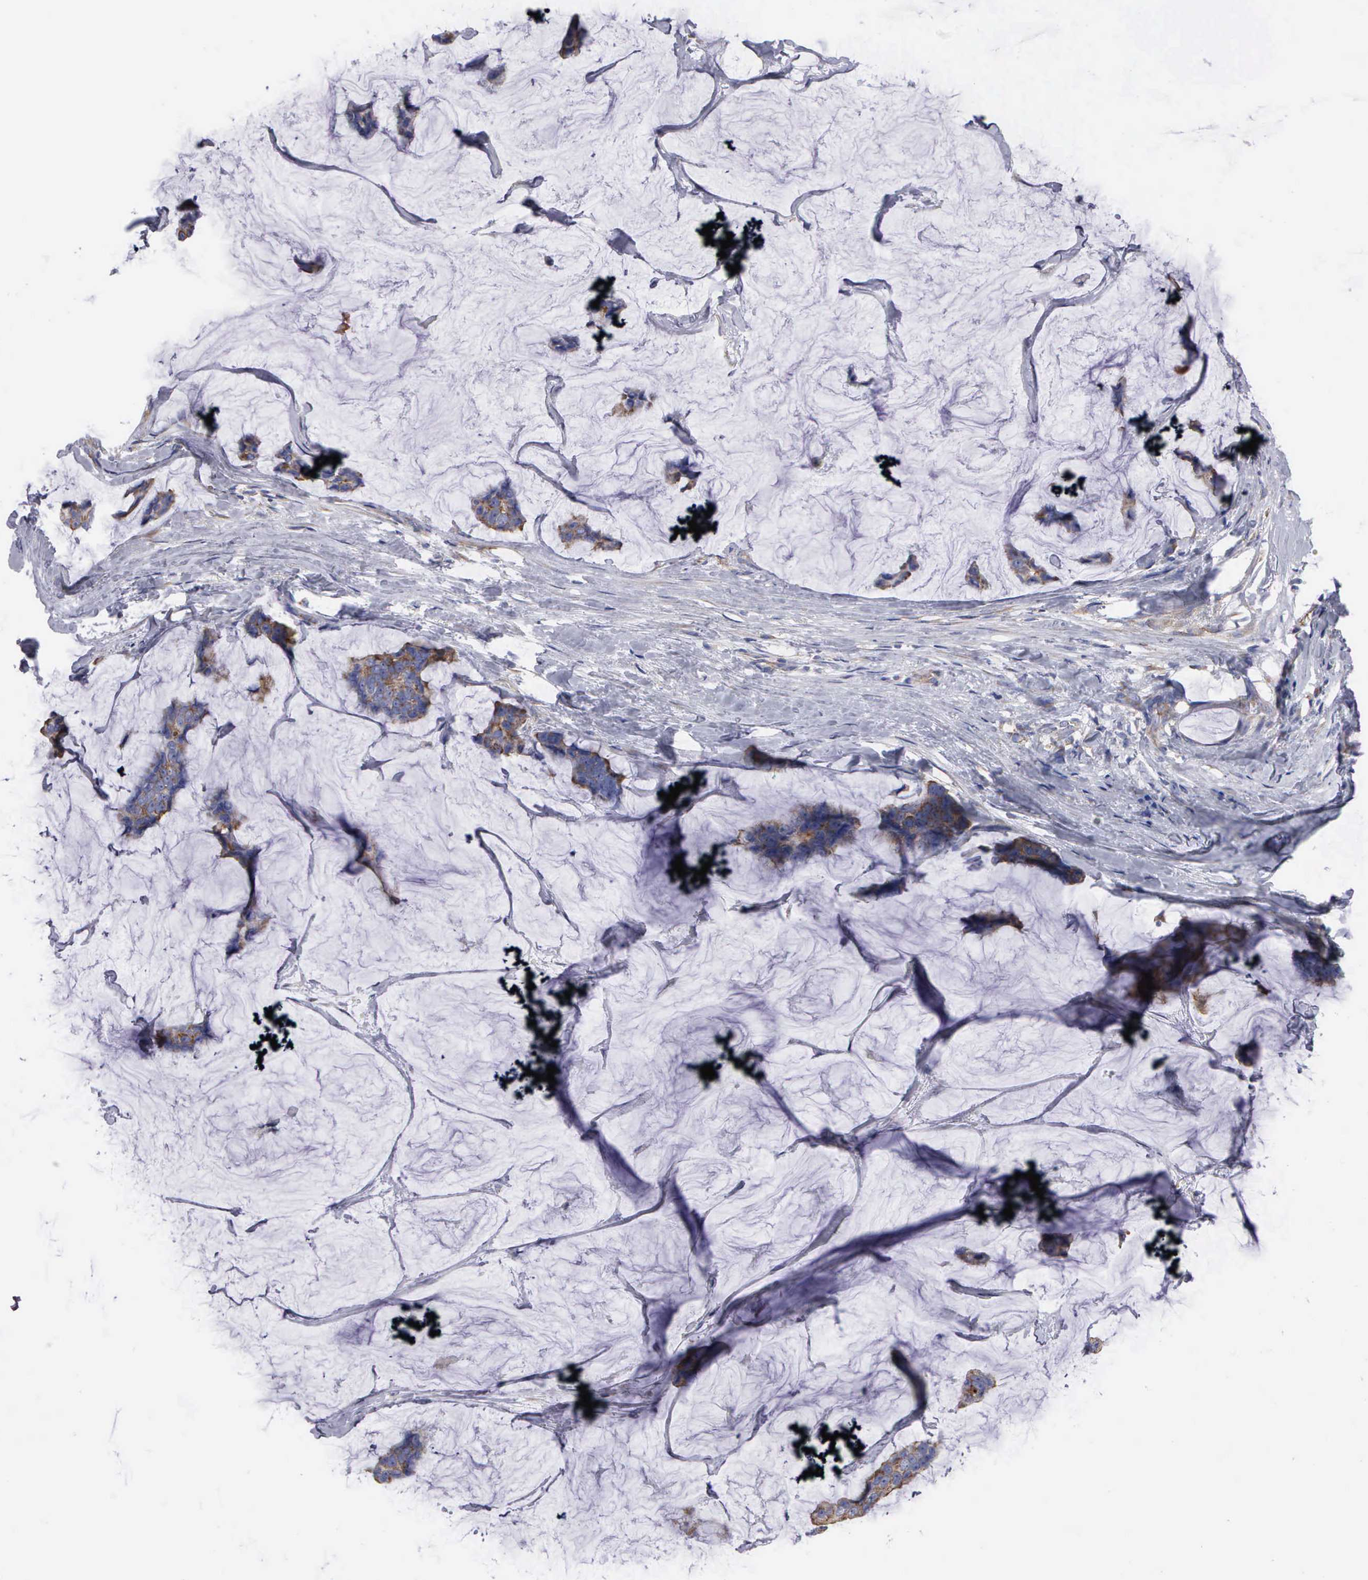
{"staining": {"intensity": "moderate", "quantity": ">75%", "location": "cytoplasmic/membranous"}, "tissue": "breast cancer", "cell_type": "Tumor cells", "image_type": "cancer", "snomed": [{"axis": "morphology", "description": "Normal tissue, NOS"}, {"axis": "morphology", "description": "Duct carcinoma"}, {"axis": "topography", "description": "Breast"}], "caption": "Invasive ductal carcinoma (breast) was stained to show a protein in brown. There is medium levels of moderate cytoplasmic/membranous staining in about >75% of tumor cells.", "gene": "TXLNG", "patient": {"sex": "female", "age": 50}}